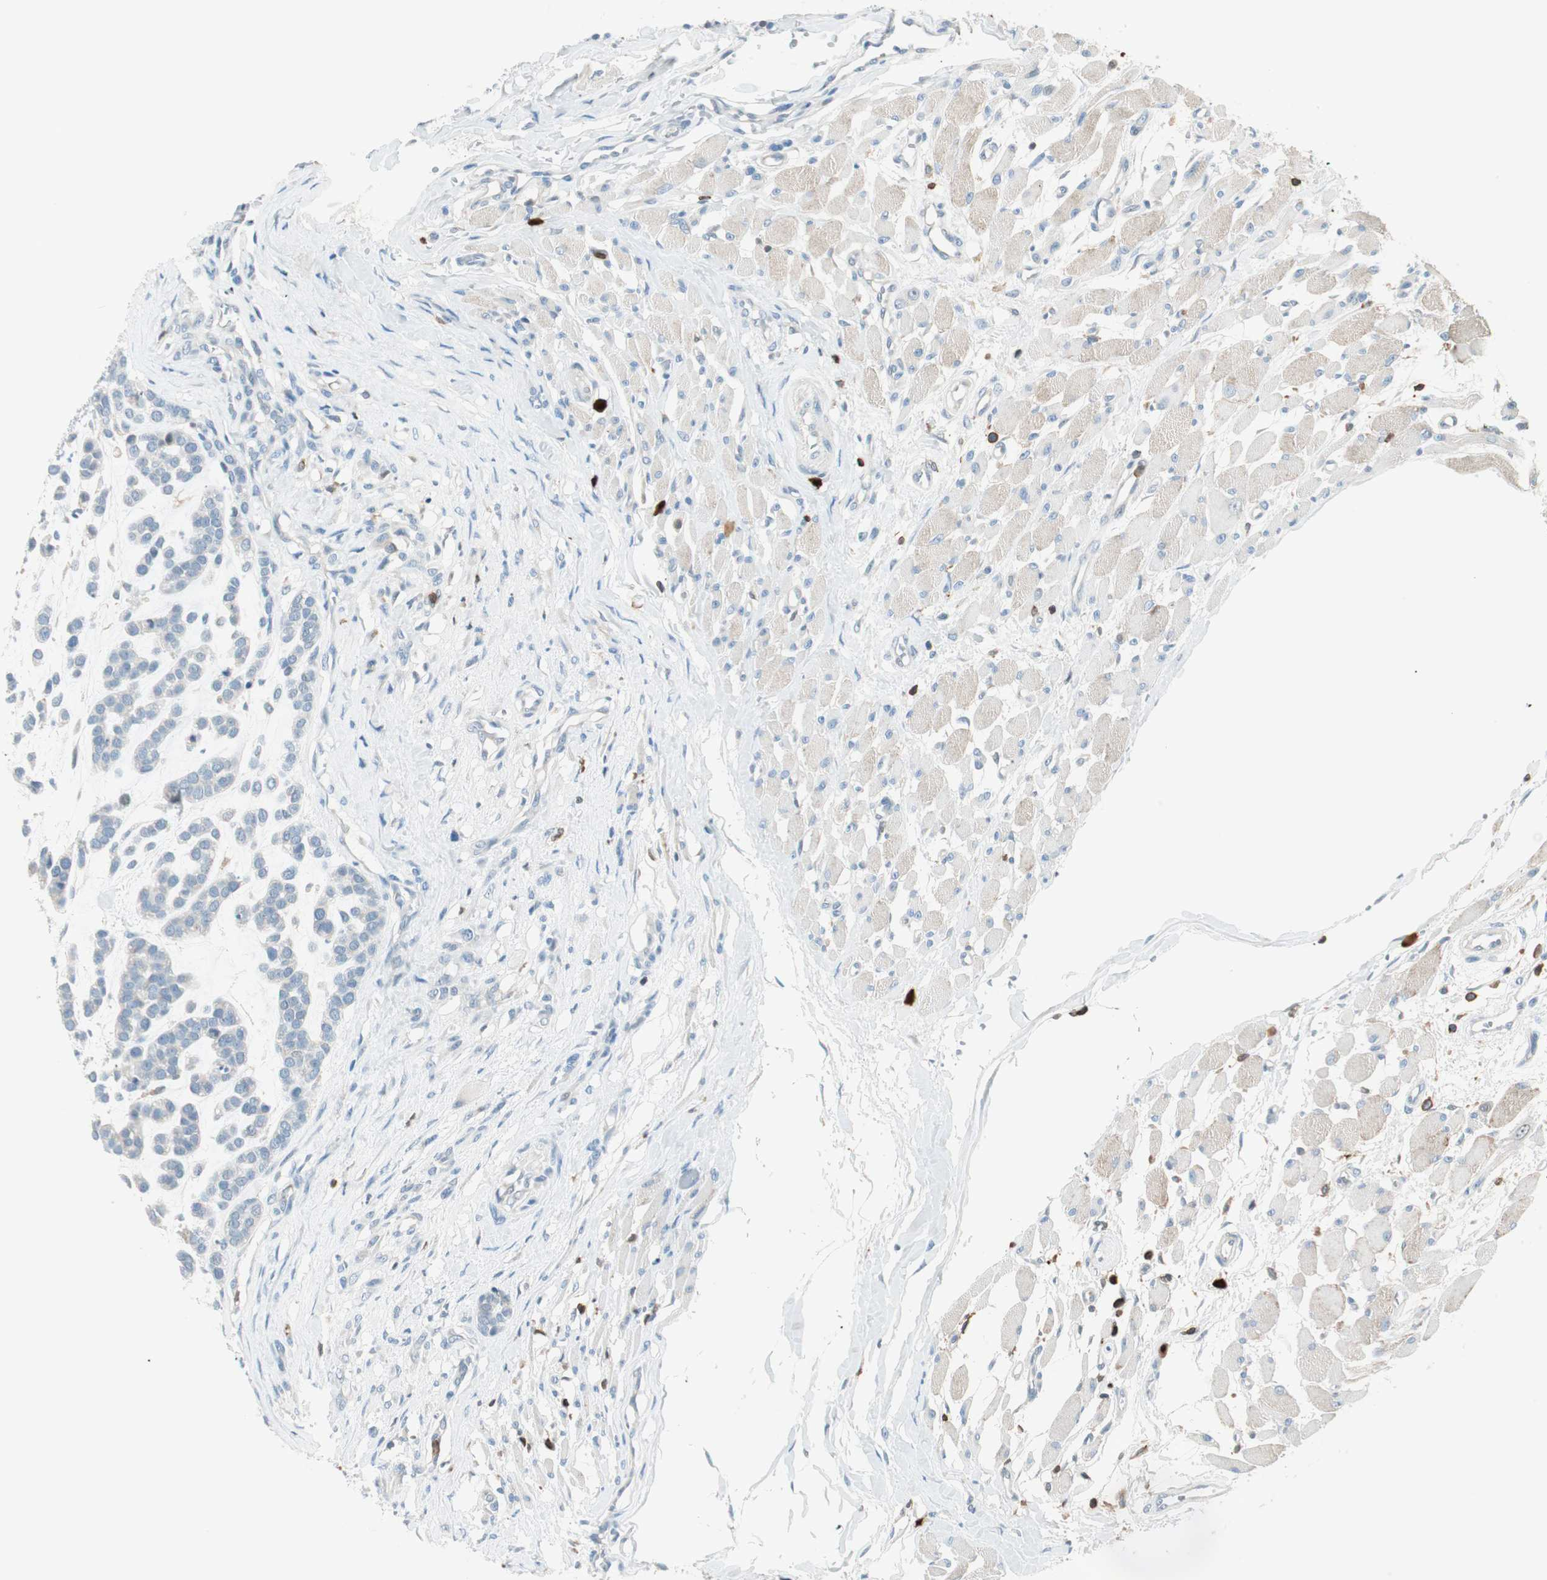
{"staining": {"intensity": "negative", "quantity": "none", "location": "none"}, "tissue": "head and neck cancer", "cell_type": "Tumor cells", "image_type": "cancer", "snomed": [{"axis": "morphology", "description": "Adenocarcinoma, NOS"}, {"axis": "morphology", "description": "Adenoma, NOS"}, {"axis": "topography", "description": "Head-Neck"}], "caption": "This is a image of immunohistochemistry staining of head and neck cancer, which shows no expression in tumor cells.", "gene": "HPGD", "patient": {"sex": "female", "age": 55}}